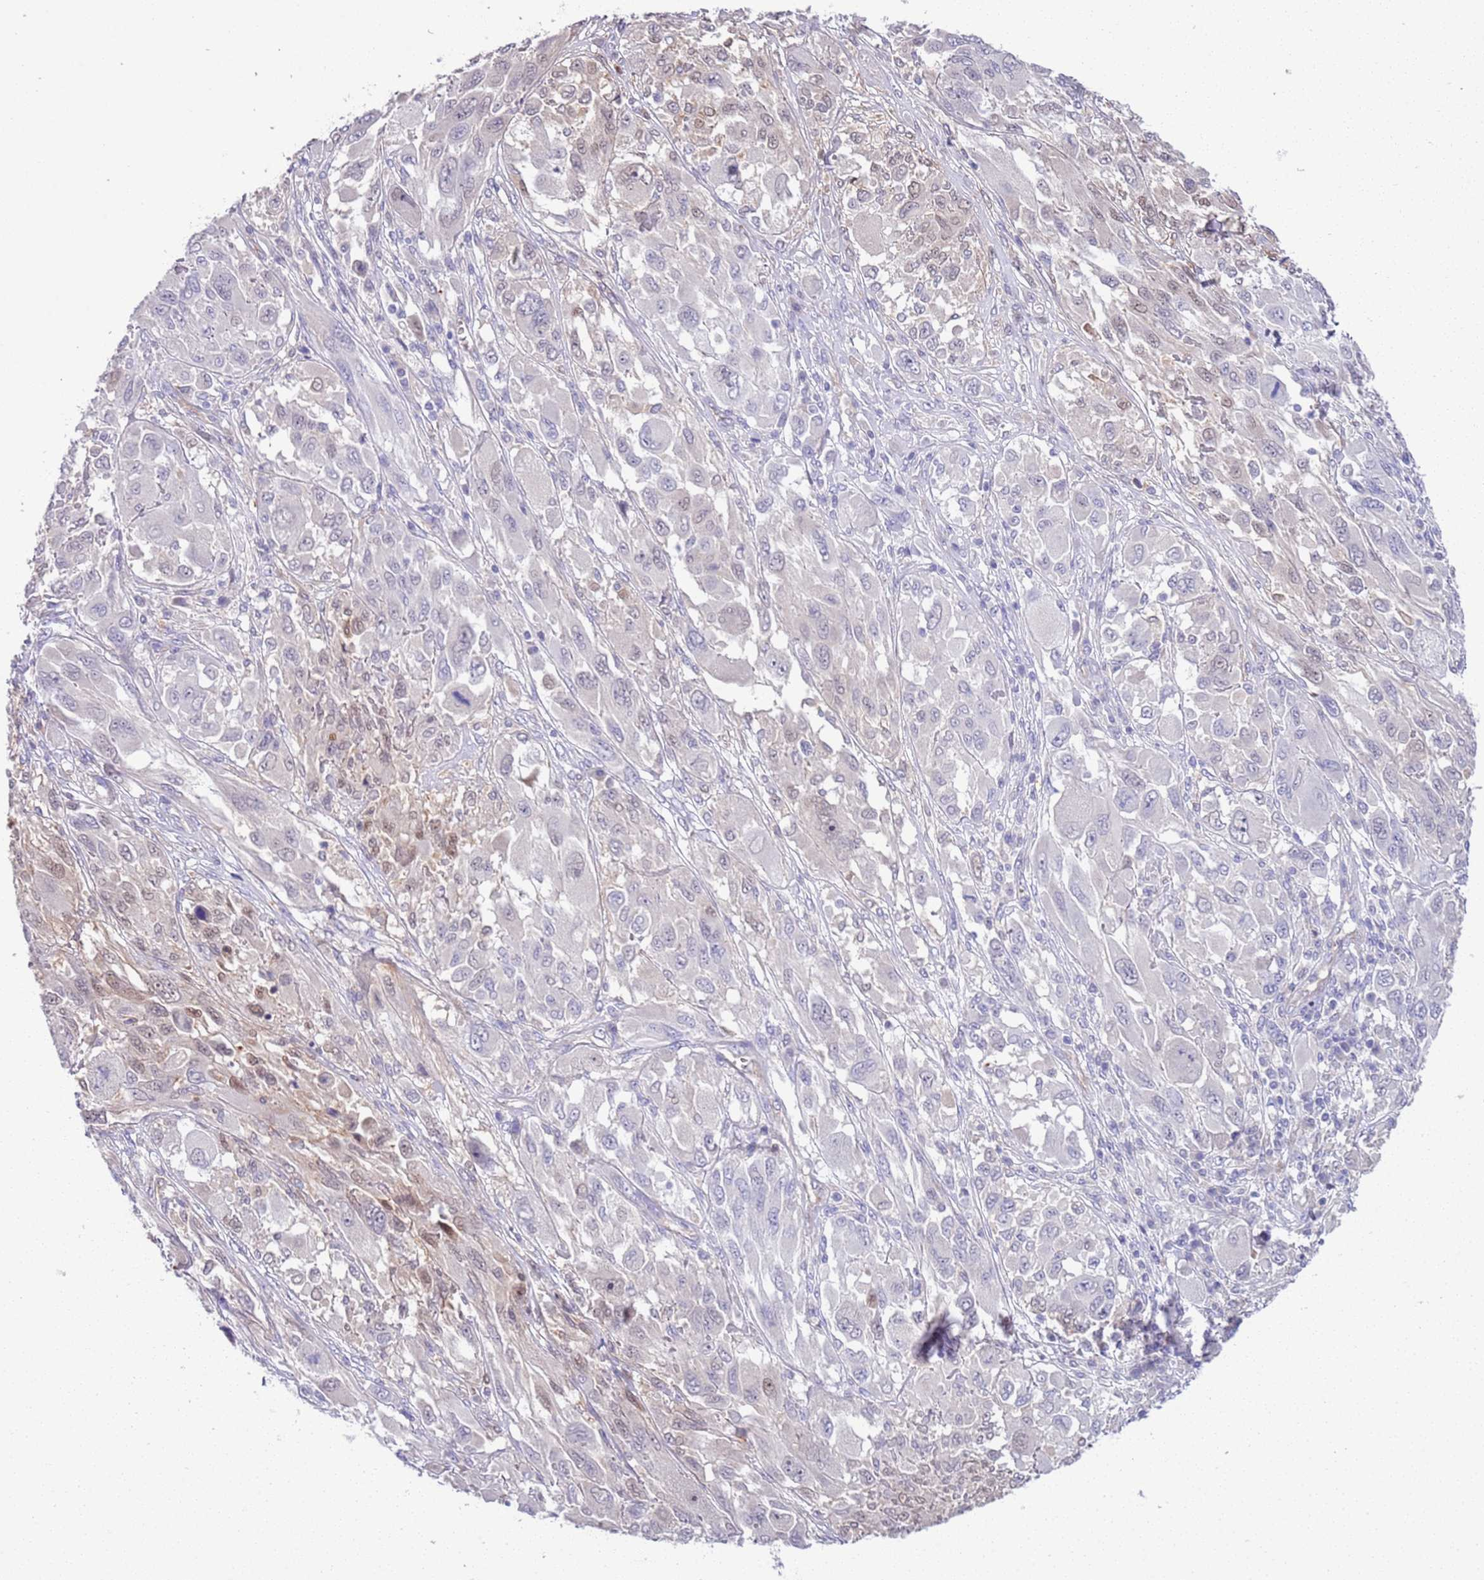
{"staining": {"intensity": "weak", "quantity": "<25%", "location": "nuclear"}, "tissue": "melanoma", "cell_type": "Tumor cells", "image_type": "cancer", "snomed": [{"axis": "morphology", "description": "Malignant melanoma, NOS"}, {"axis": "topography", "description": "Skin"}], "caption": "Immunohistochemistry (IHC) histopathology image of melanoma stained for a protein (brown), which displays no expression in tumor cells.", "gene": "BRMS1L", "patient": {"sex": "female", "age": 91}}